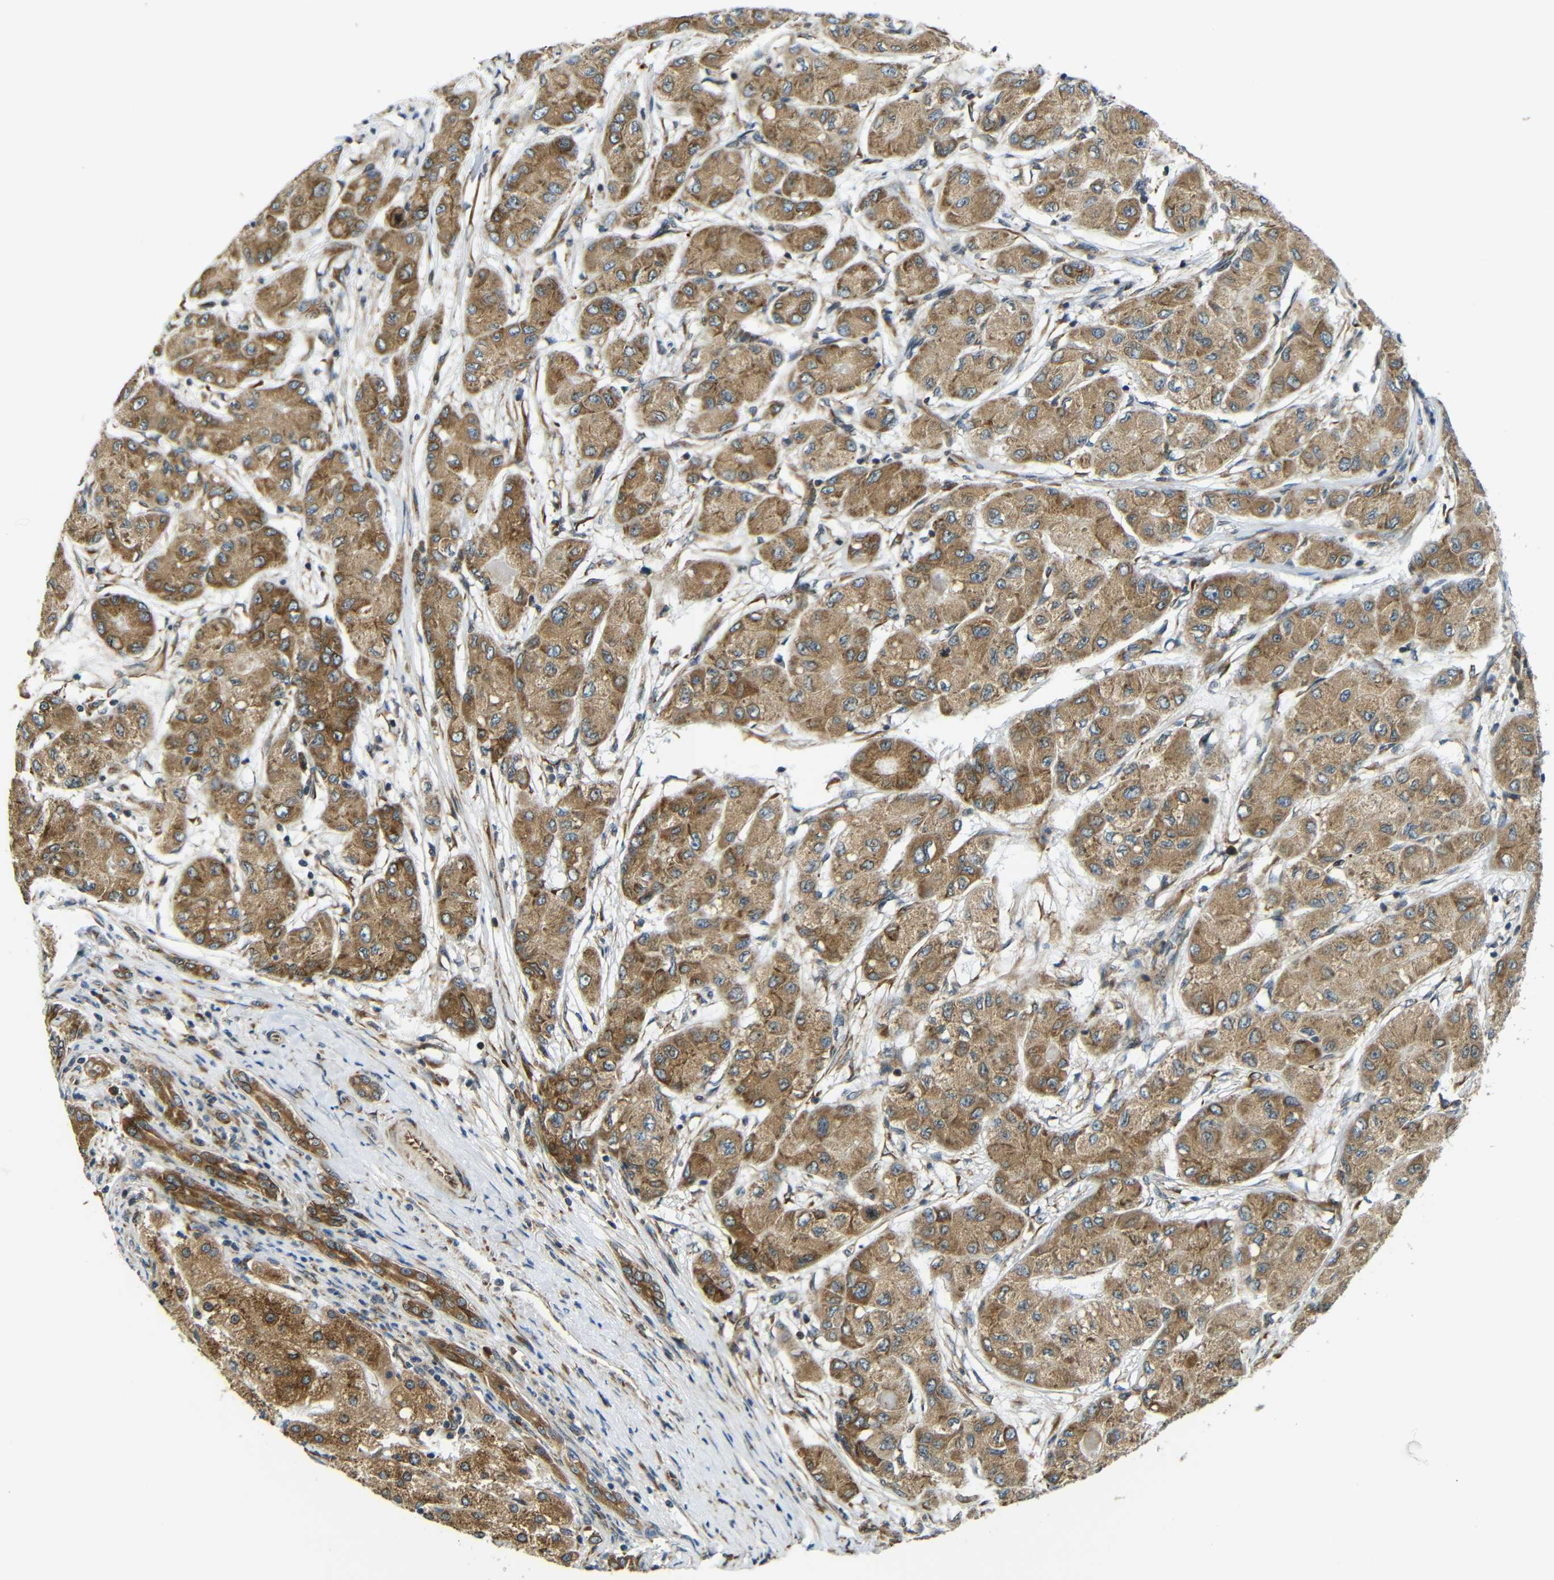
{"staining": {"intensity": "moderate", "quantity": ">75%", "location": "cytoplasmic/membranous"}, "tissue": "liver cancer", "cell_type": "Tumor cells", "image_type": "cancer", "snomed": [{"axis": "morphology", "description": "Carcinoma, Hepatocellular, NOS"}, {"axis": "topography", "description": "Liver"}], "caption": "Liver hepatocellular carcinoma stained with a protein marker shows moderate staining in tumor cells.", "gene": "VAPB", "patient": {"sex": "male", "age": 80}}